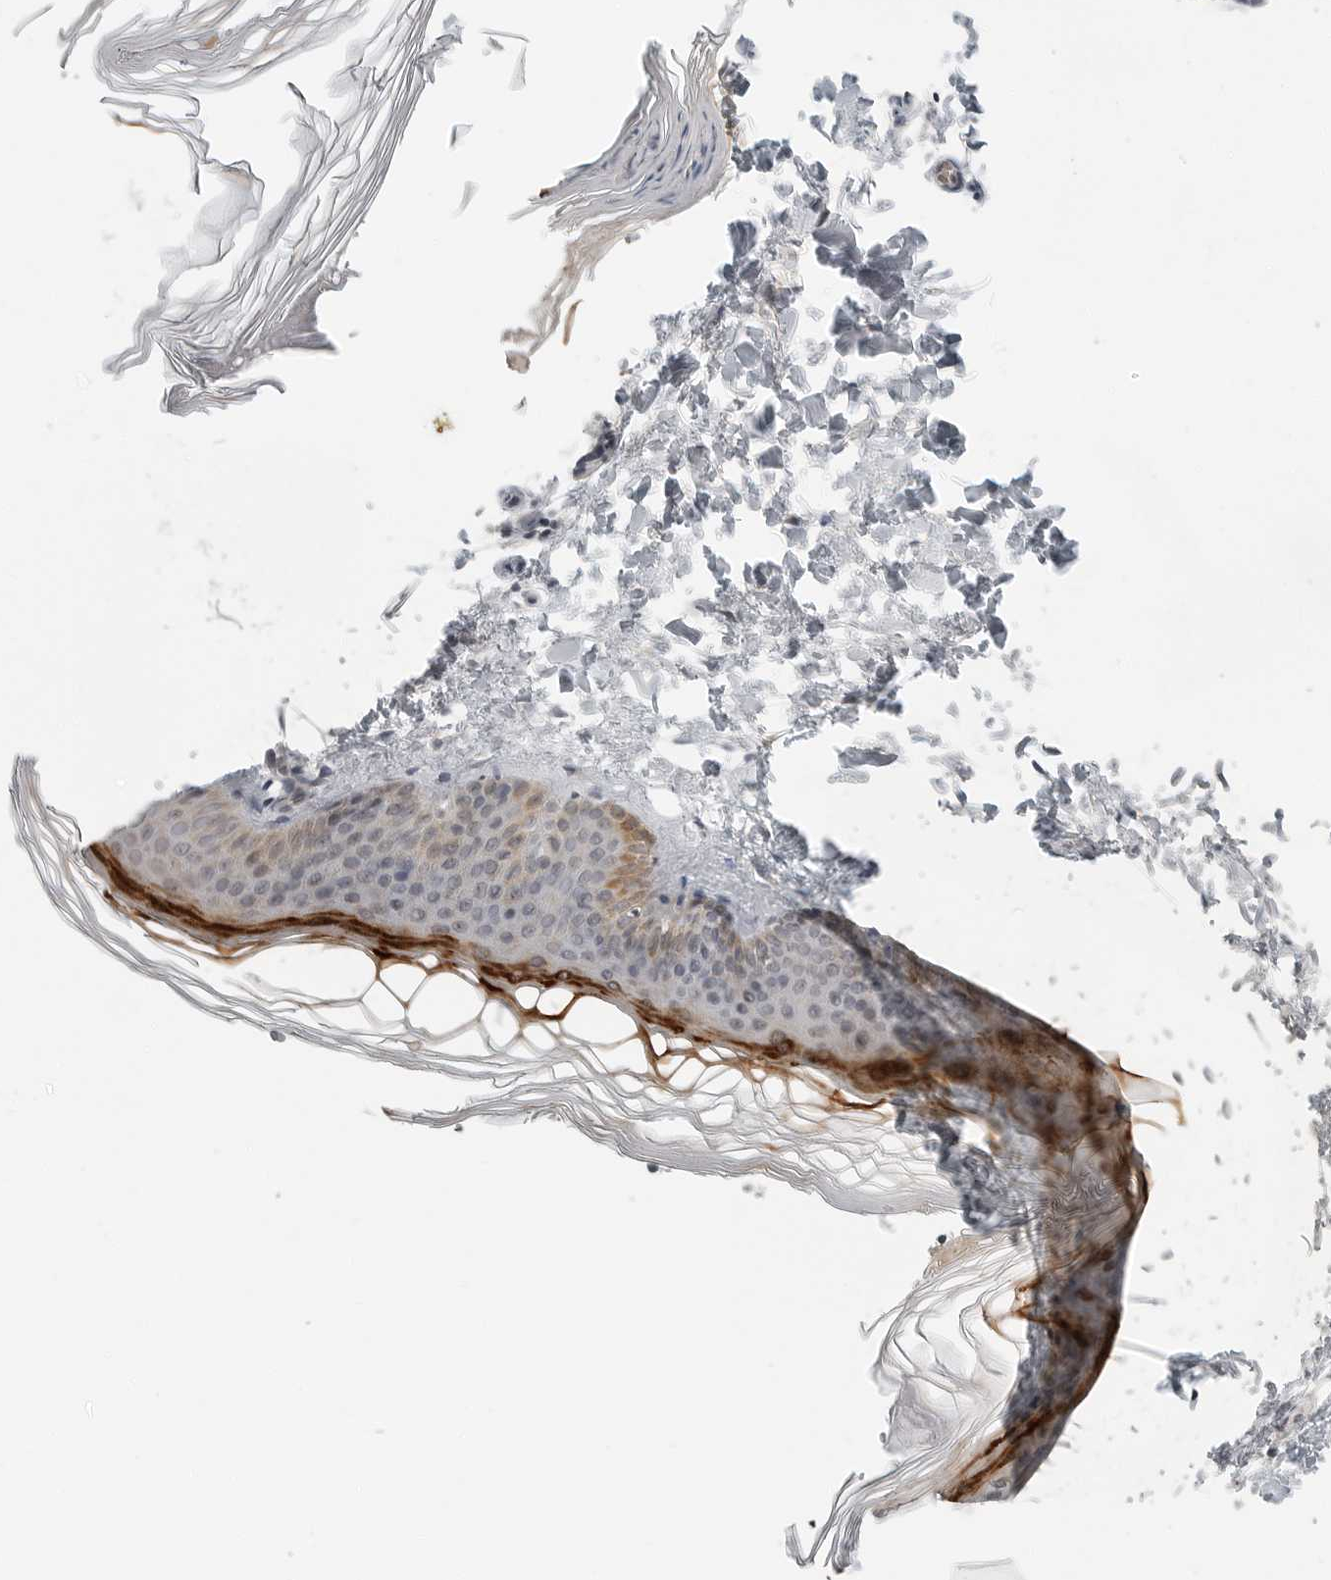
{"staining": {"intensity": "negative", "quantity": "none", "location": "none"}, "tissue": "skin", "cell_type": "Fibroblasts", "image_type": "normal", "snomed": [{"axis": "morphology", "description": "Normal tissue, NOS"}, {"axis": "topography", "description": "Skin"}], "caption": "Immunohistochemistry (IHC) photomicrograph of benign skin stained for a protein (brown), which displays no staining in fibroblasts. Brightfield microscopy of immunohistochemistry stained with DAB (3,3'-diaminobenzidine) (brown) and hematoxylin (blue), captured at high magnification.", "gene": "FCRLB", "patient": {"sex": "female", "age": 27}}